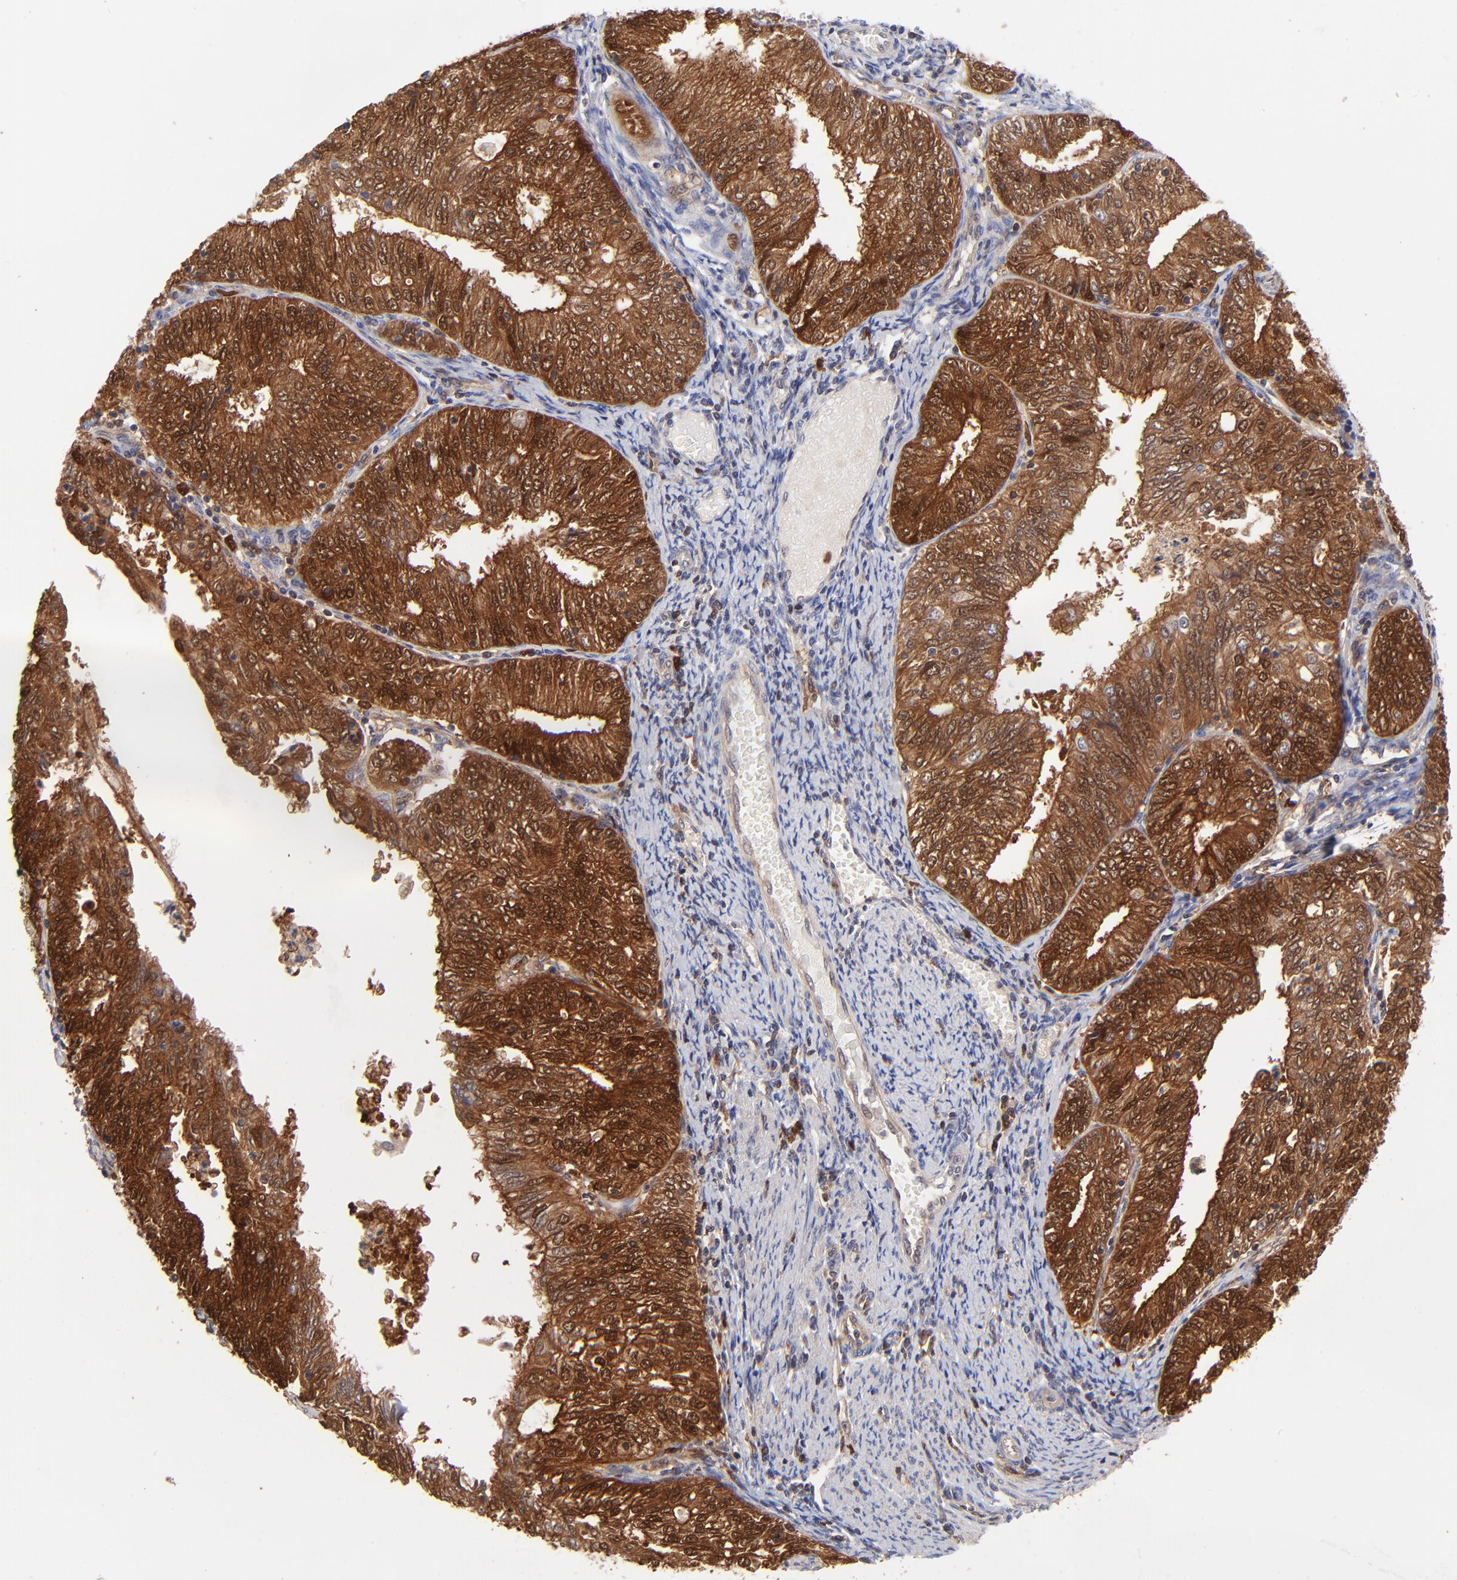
{"staining": {"intensity": "strong", "quantity": ">75%", "location": "cytoplasmic/membranous,nuclear"}, "tissue": "endometrial cancer", "cell_type": "Tumor cells", "image_type": "cancer", "snomed": [{"axis": "morphology", "description": "Adenocarcinoma, NOS"}, {"axis": "topography", "description": "Endometrium"}], "caption": "Protein expression analysis of endometrial cancer (adenocarcinoma) exhibits strong cytoplasmic/membranous and nuclear positivity in approximately >75% of tumor cells.", "gene": "DCTPP1", "patient": {"sex": "female", "age": 69}}